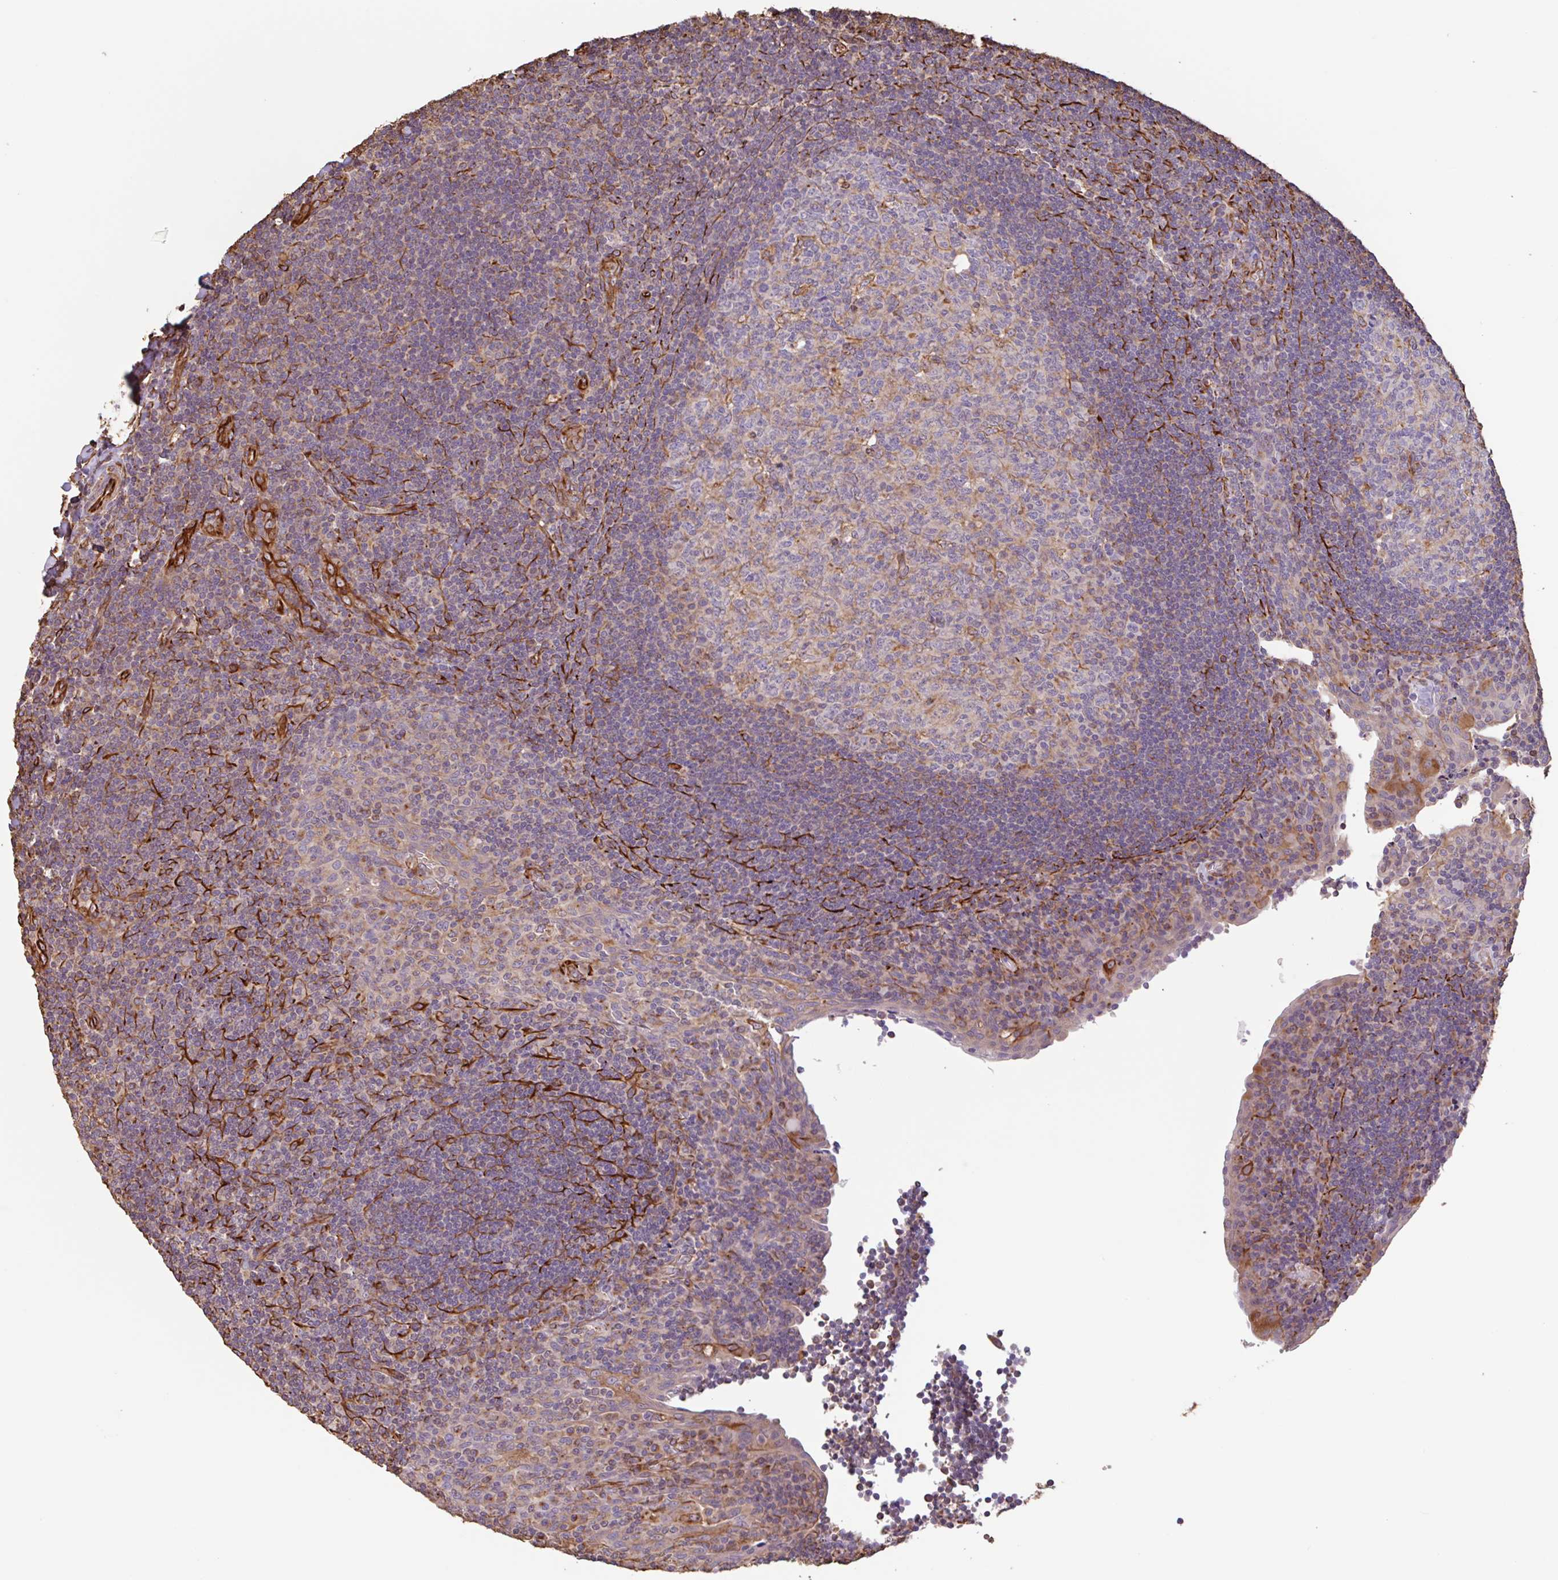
{"staining": {"intensity": "moderate", "quantity": "<25%", "location": "cytoplasmic/membranous"}, "tissue": "tonsil", "cell_type": "Germinal center cells", "image_type": "normal", "snomed": [{"axis": "morphology", "description": "Normal tissue, NOS"}, {"axis": "topography", "description": "Tonsil"}], "caption": "DAB immunohistochemical staining of unremarkable human tonsil demonstrates moderate cytoplasmic/membranous protein positivity in about <25% of germinal center cells.", "gene": "ZNF790", "patient": {"sex": "male", "age": 17}}